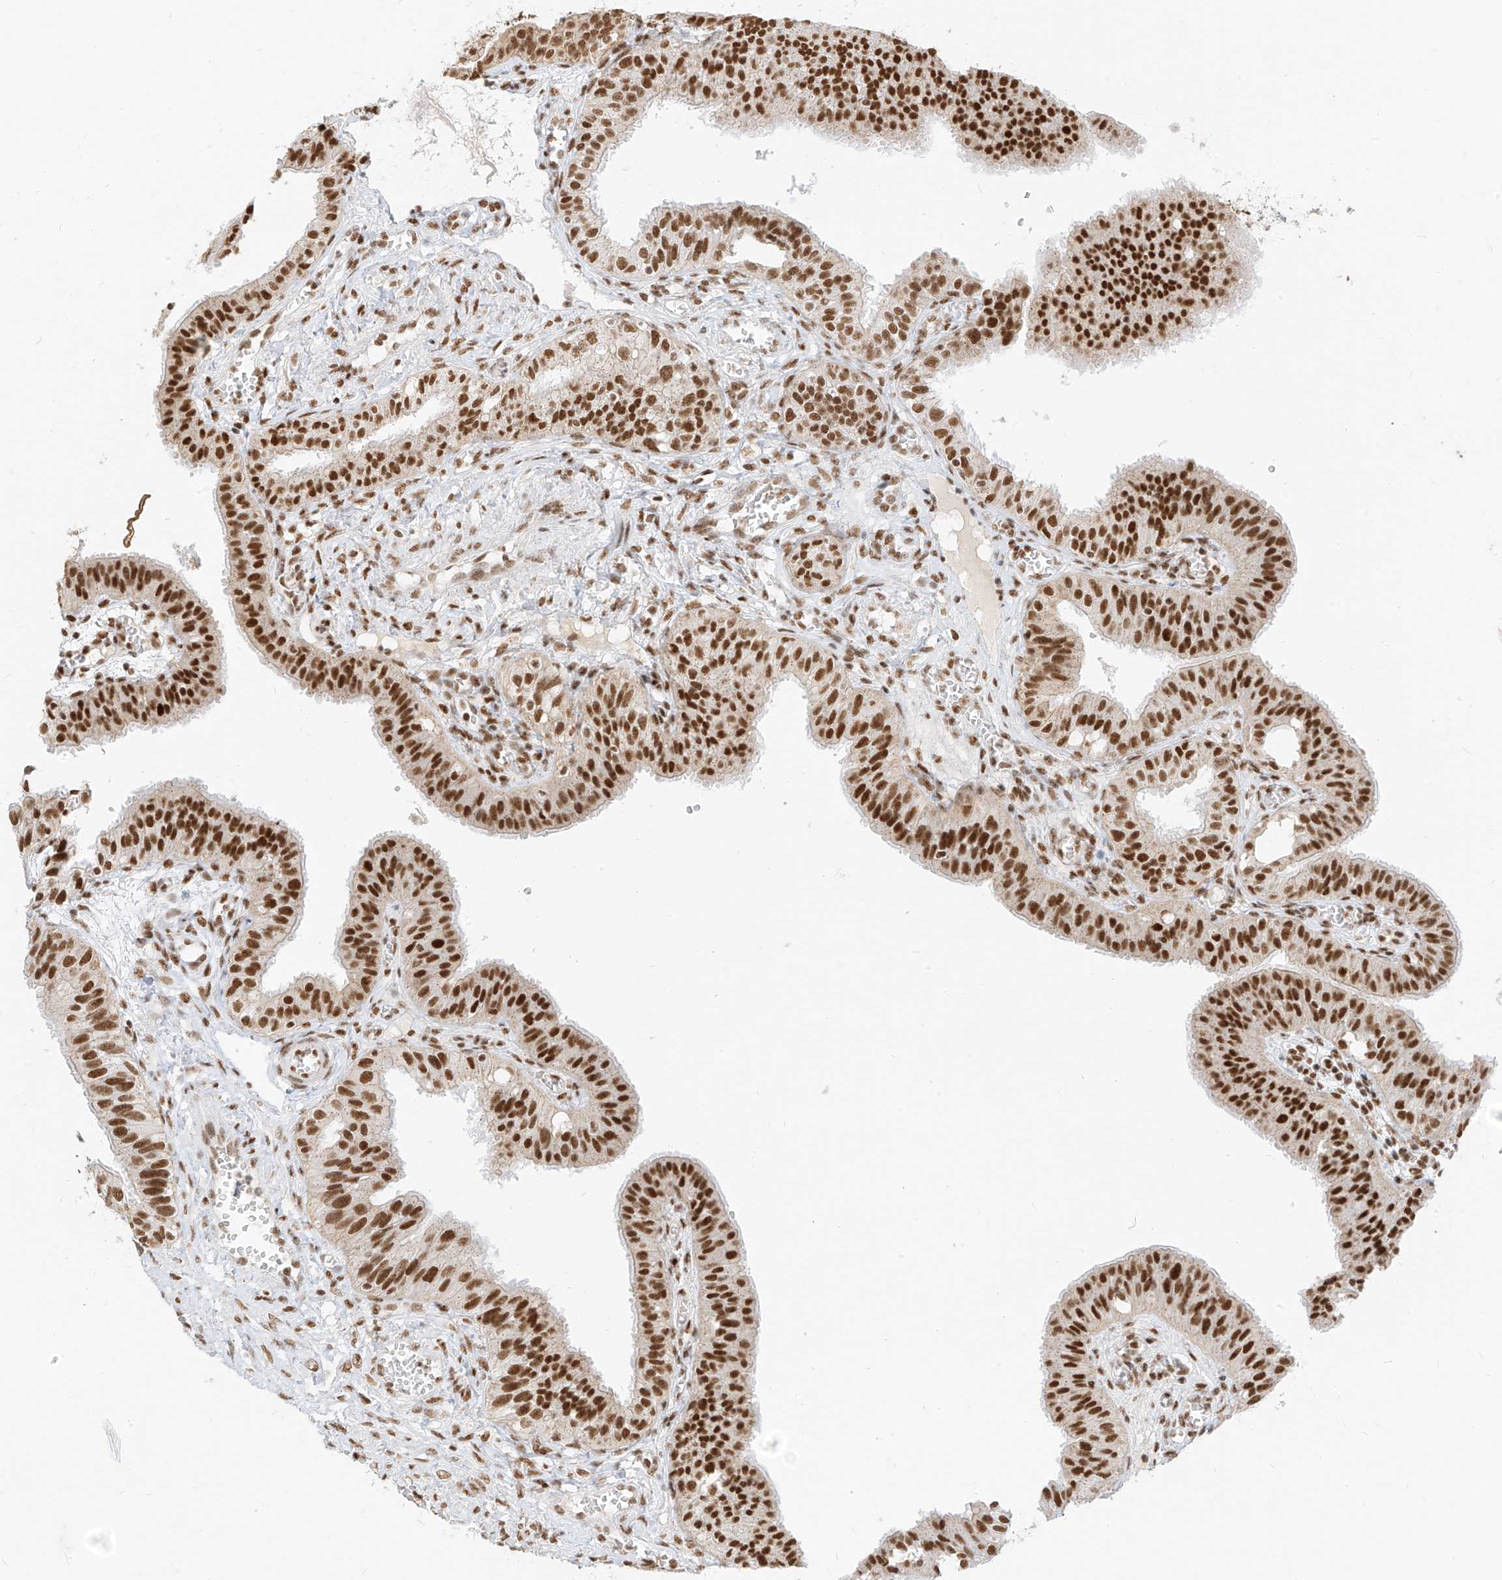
{"staining": {"intensity": "strong", "quantity": ">75%", "location": "nuclear"}, "tissue": "fallopian tube", "cell_type": "Glandular cells", "image_type": "normal", "snomed": [{"axis": "morphology", "description": "Normal tissue, NOS"}, {"axis": "topography", "description": "Fallopian tube"}, {"axis": "topography", "description": "Ovary"}], "caption": "An immunohistochemistry (IHC) photomicrograph of unremarkable tissue is shown. Protein staining in brown highlights strong nuclear positivity in fallopian tube within glandular cells.", "gene": "SMARCA2", "patient": {"sex": "female", "age": 42}}